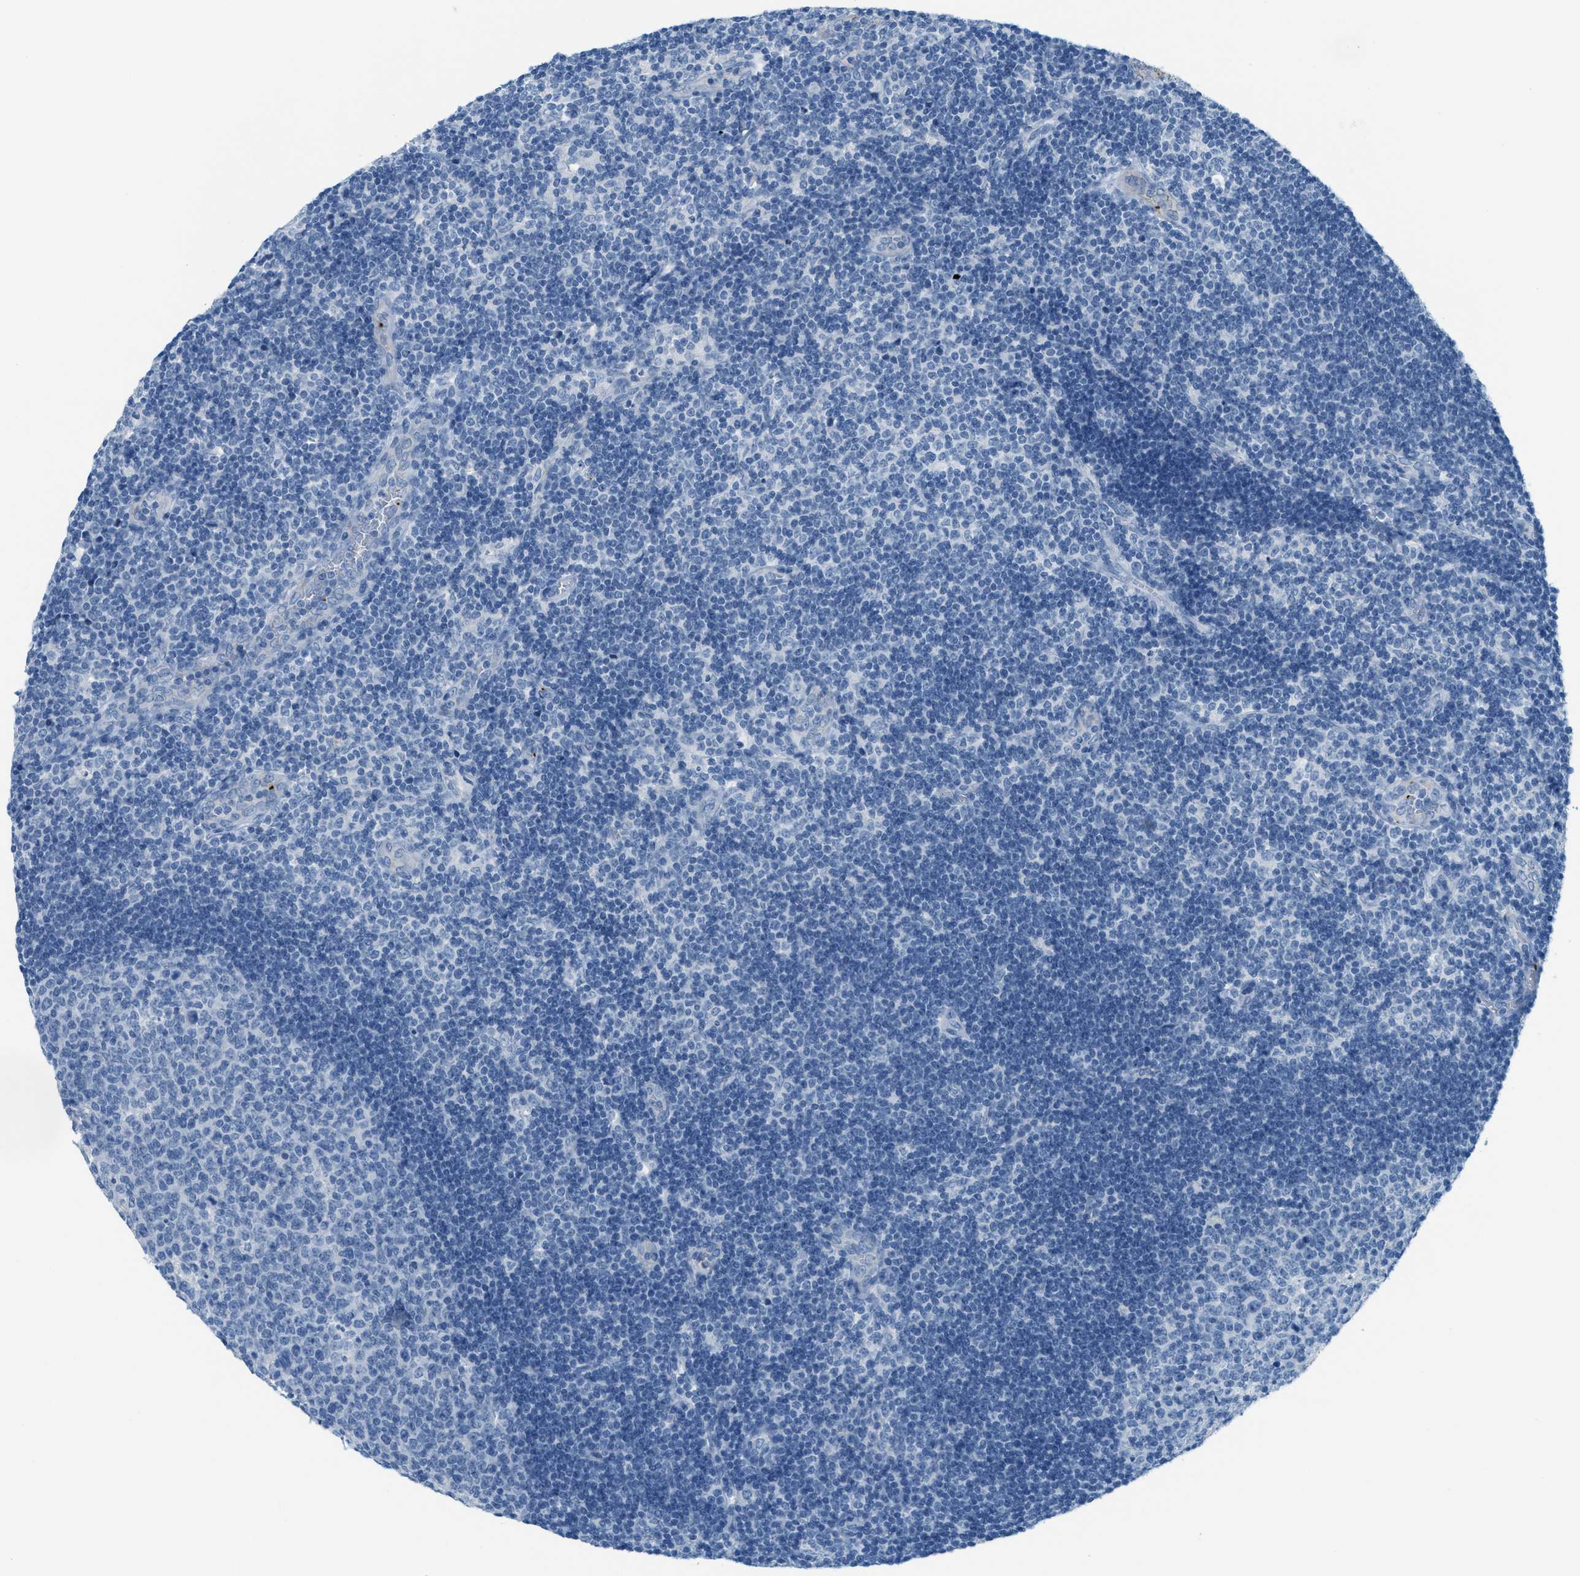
{"staining": {"intensity": "negative", "quantity": "none", "location": "none"}, "tissue": "lymph node", "cell_type": "Germinal center cells", "image_type": "normal", "snomed": [{"axis": "morphology", "description": "Normal tissue, NOS"}, {"axis": "topography", "description": "Lymph node"}, {"axis": "topography", "description": "Salivary gland"}], "caption": "Lymph node stained for a protein using IHC shows no expression germinal center cells.", "gene": "PPBP", "patient": {"sex": "male", "age": 8}}